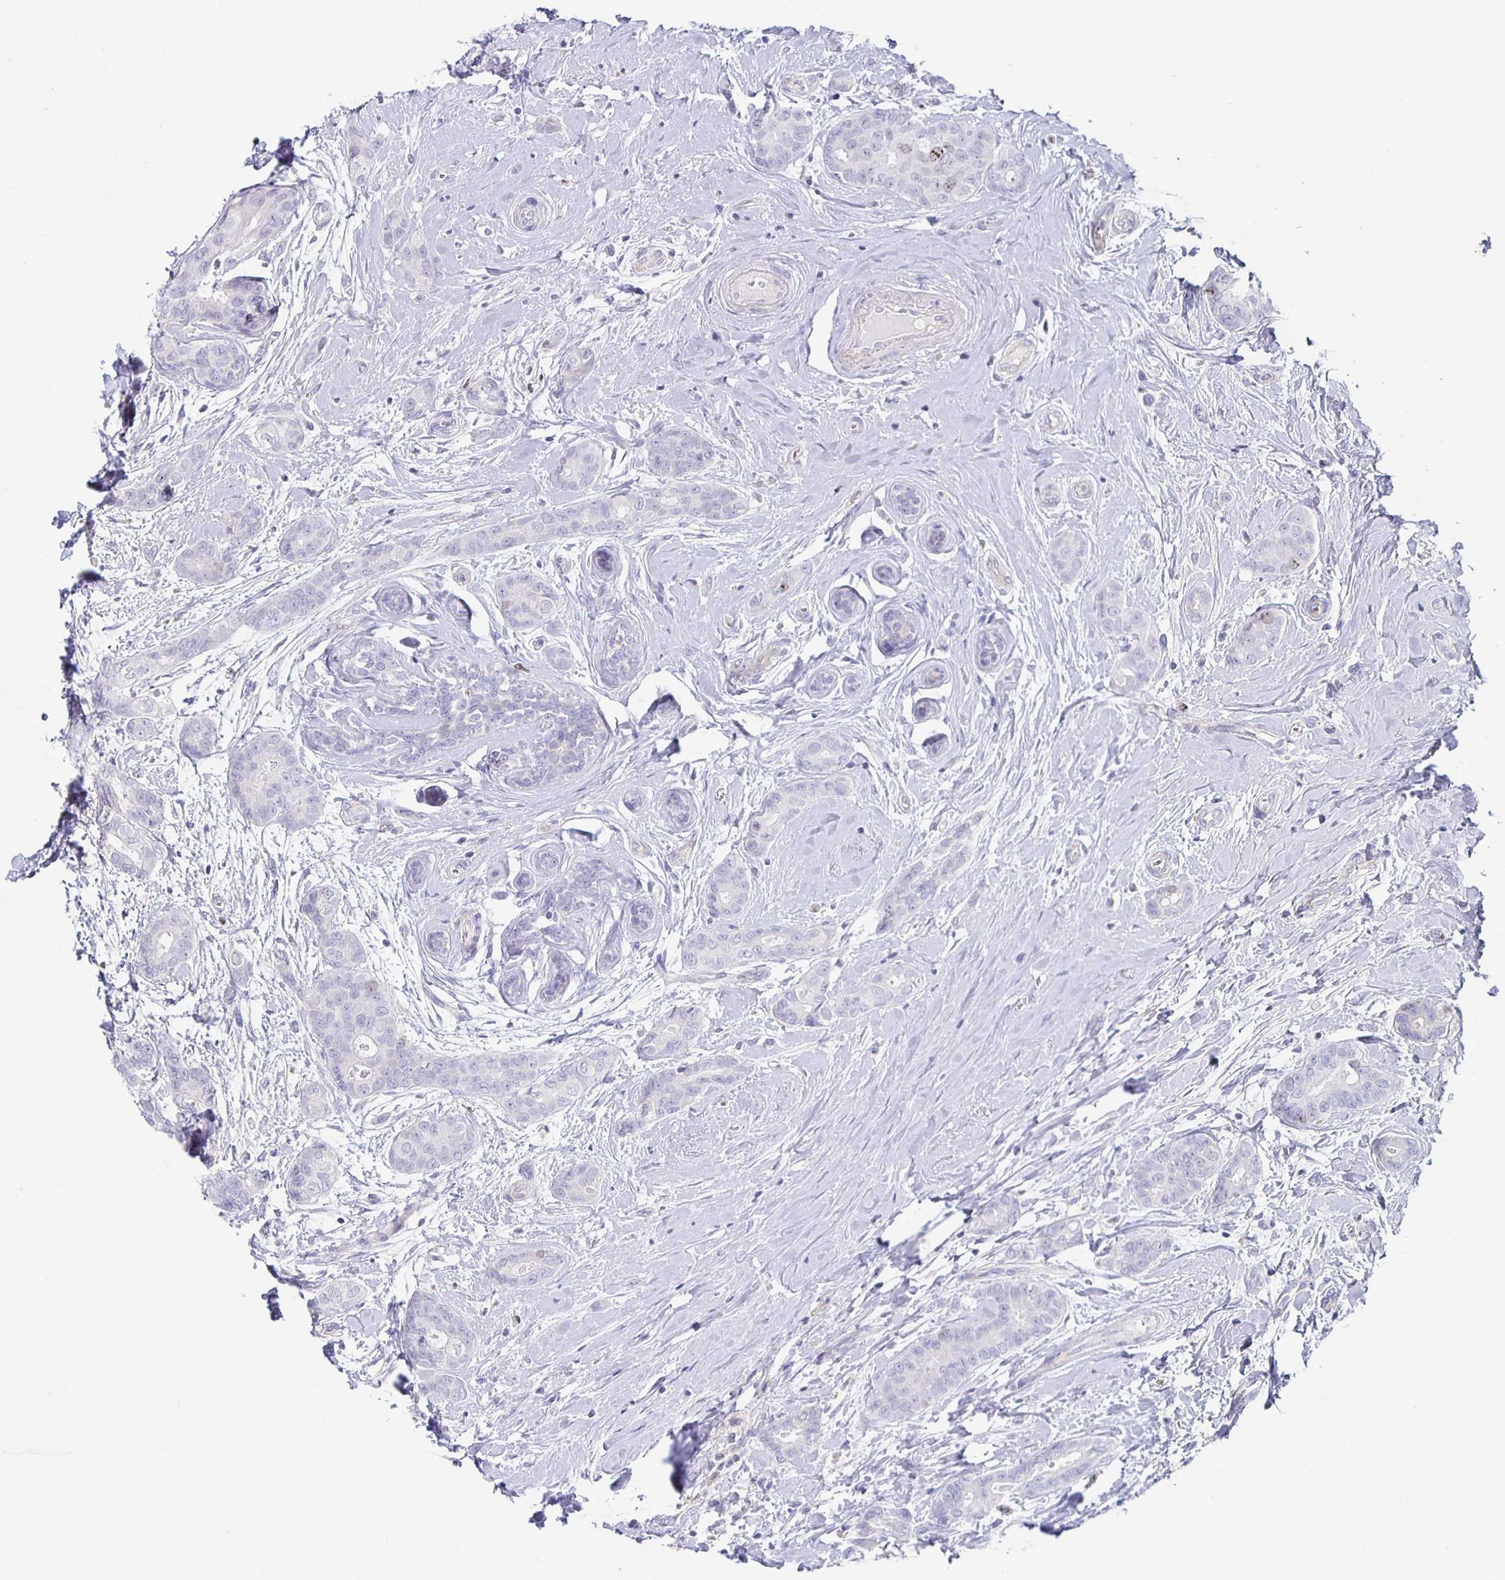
{"staining": {"intensity": "negative", "quantity": "none", "location": "none"}, "tissue": "breast cancer", "cell_type": "Tumor cells", "image_type": "cancer", "snomed": [{"axis": "morphology", "description": "Duct carcinoma"}, {"axis": "topography", "description": "Breast"}], "caption": "Immunohistochemistry (IHC) image of neoplastic tissue: breast cancer (intraductal carcinoma) stained with DAB (3,3'-diaminobenzidine) demonstrates no significant protein expression in tumor cells. (Brightfield microscopy of DAB (3,3'-diaminobenzidine) immunohistochemistry at high magnification).", "gene": "CENPH", "patient": {"sex": "female", "age": 45}}